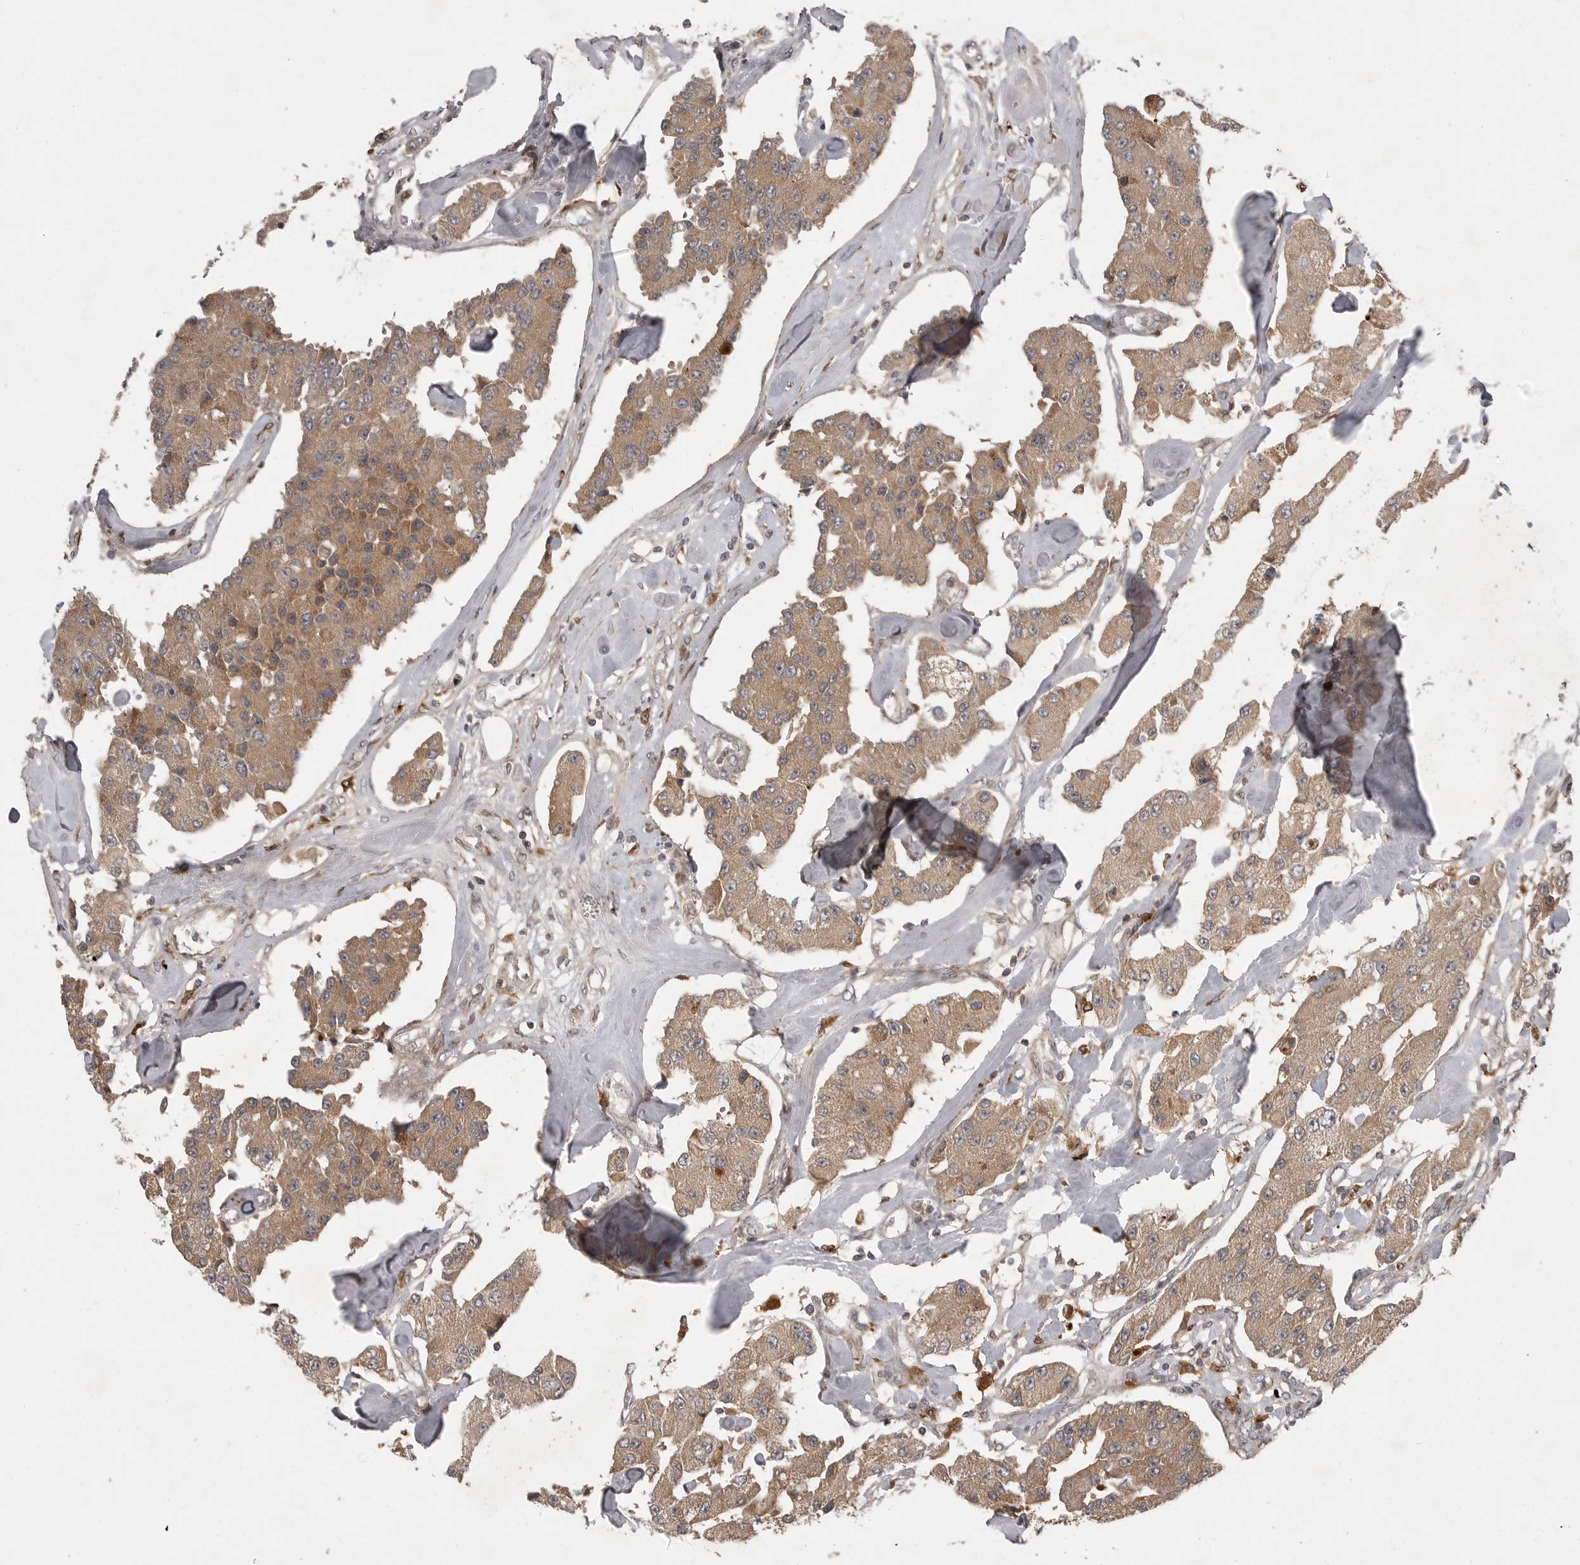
{"staining": {"intensity": "moderate", "quantity": ">75%", "location": "cytoplasmic/membranous"}, "tissue": "carcinoid", "cell_type": "Tumor cells", "image_type": "cancer", "snomed": [{"axis": "morphology", "description": "Carcinoid, malignant, NOS"}, {"axis": "topography", "description": "Pancreas"}], "caption": "IHC image of human carcinoid stained for a protein (brown), which shows medium levels of moderate cytoplasmic/membranous positivity in approximately >75% of tumor cells.", "gene": "GPR31", "patient": {"sex": "male", "age": 41}}